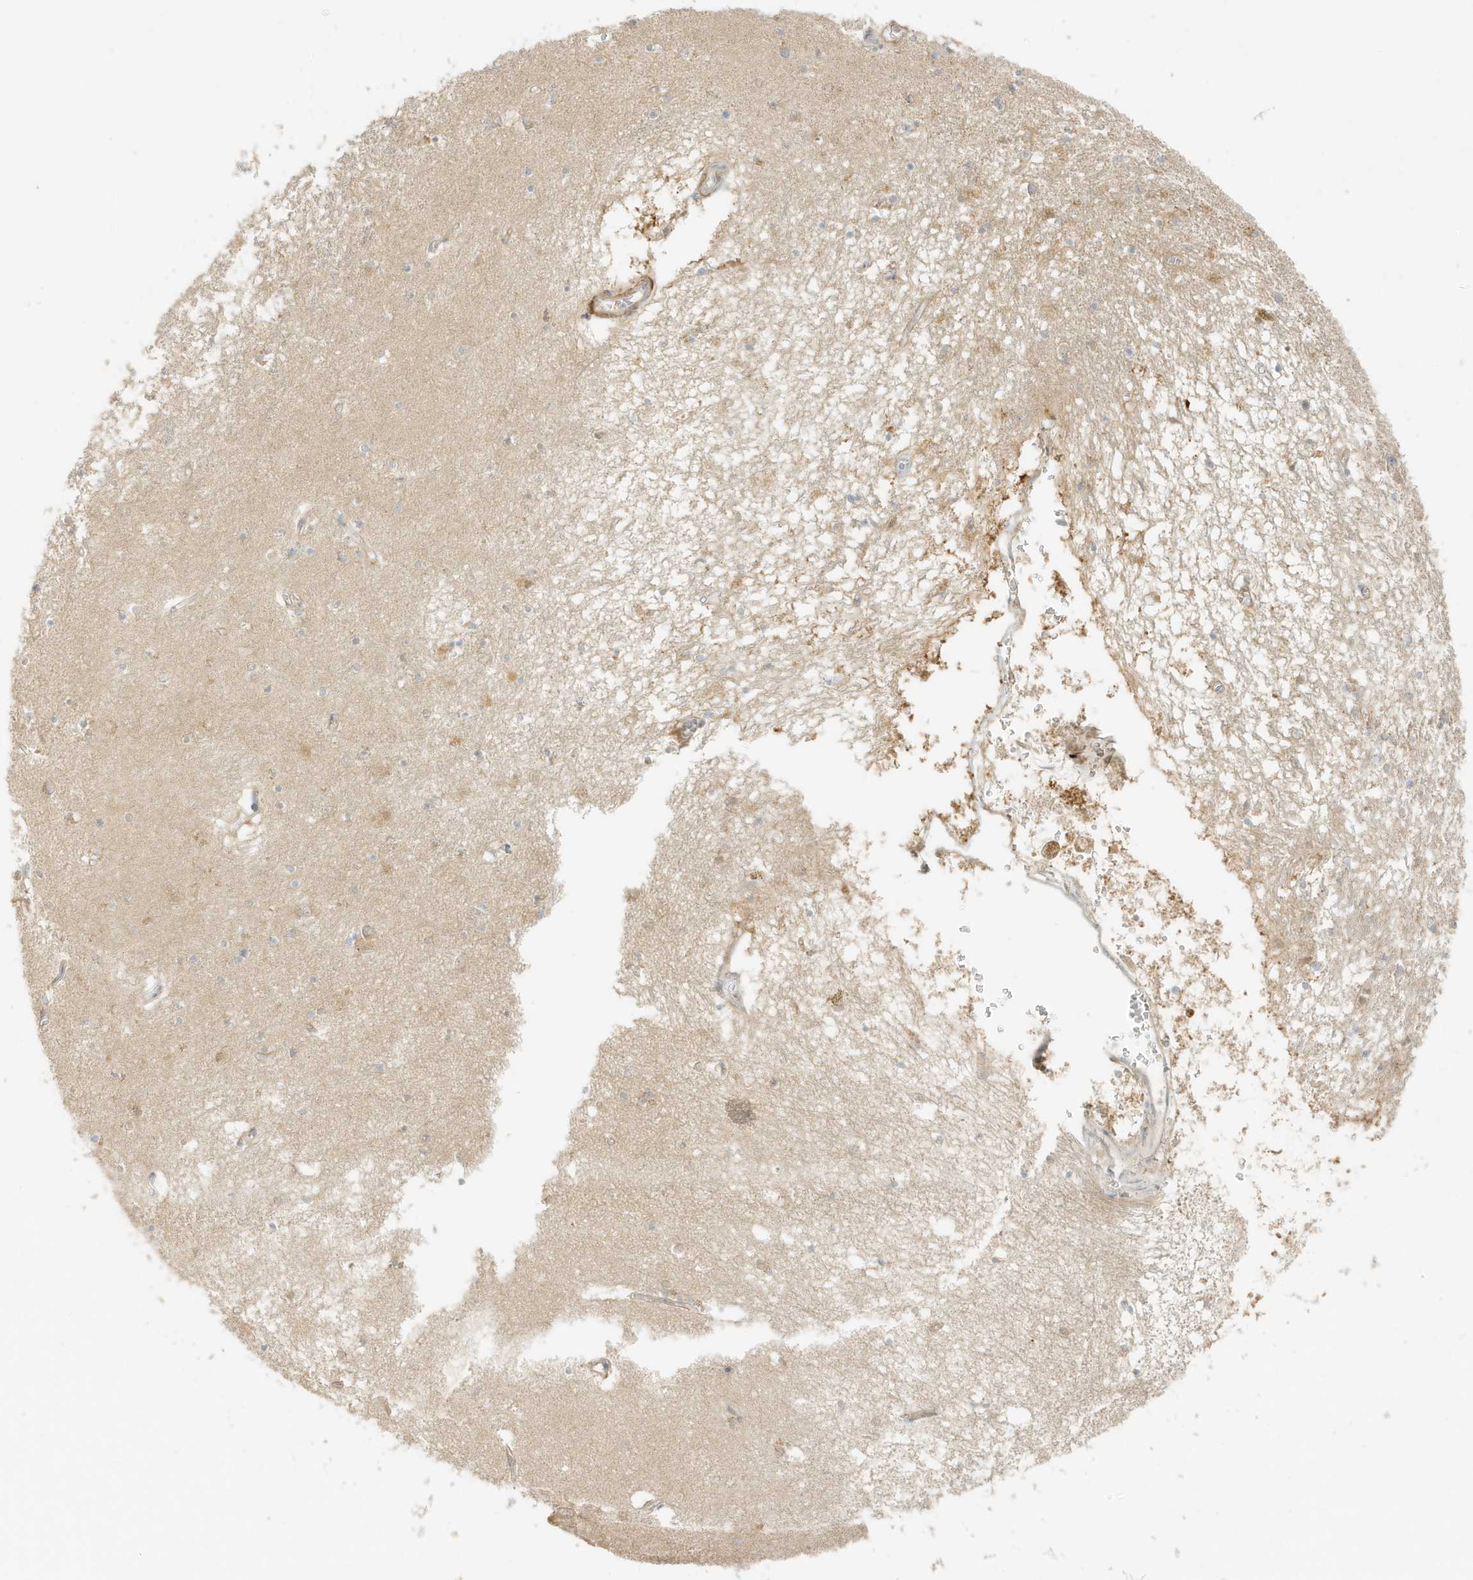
{"staining": {"intensity": "weak", "quantity": "<25%", "location": "cytoplasmic/membranous"}, "tissue": "hippocampus", "cell_type": "Glial cells", "image_type": "normal", "snomed": [{"axis": "morphology", "description": "Normal tissue, NOS"}, {"axis": "topography", "description": "Hippocampus"}], "caption": "Photomicrograph shows no significant protein expression in glial cells of normal hippocampus.", "gene": "MCOLN1", "patient": {"sex": "male", "age": 70}}